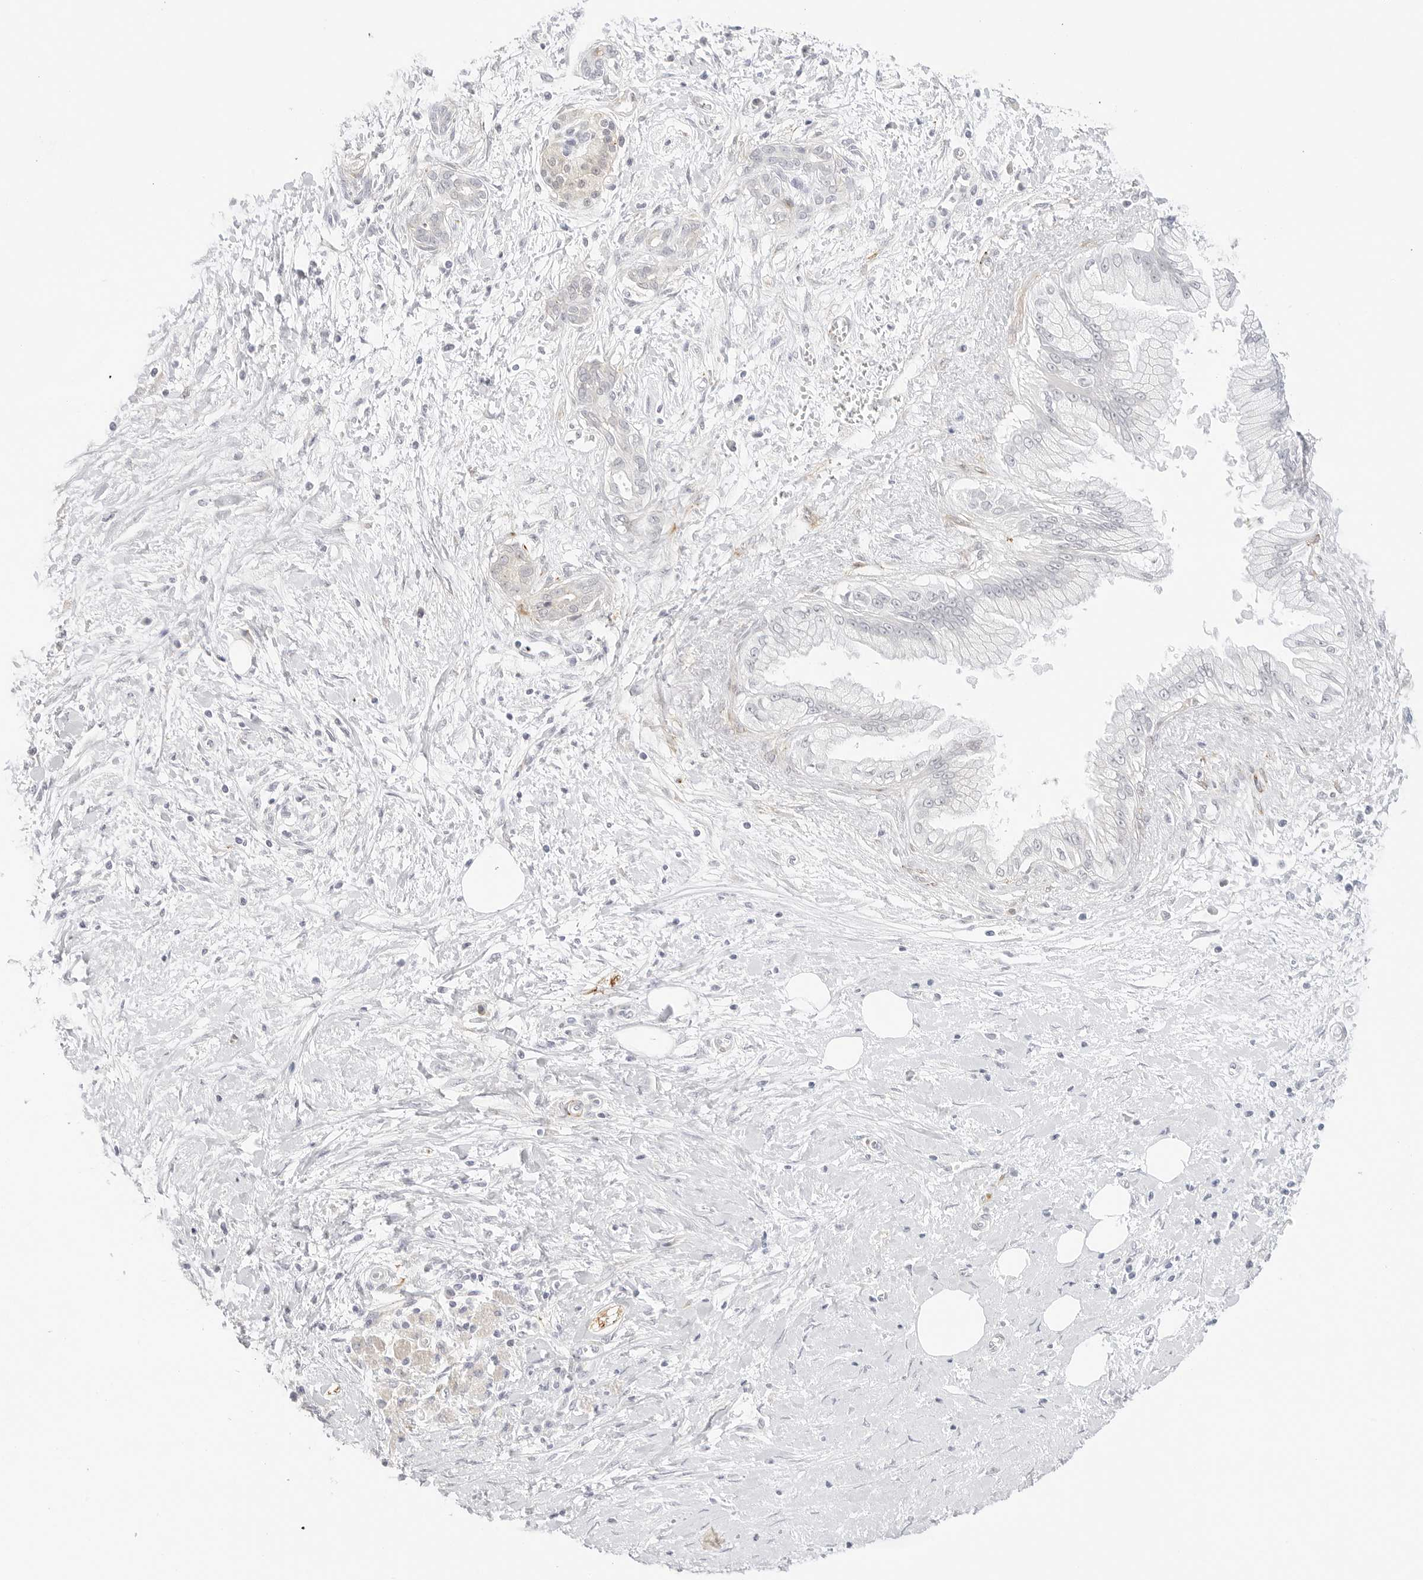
{"staining": {"intensity": "negative", "quantity": "none", "location": "none"}, "tissue": "pancreatic cancer", "cell_type": "Tumor cells", "image_type": "cancer", "snomed": [{"axis": "morphology", "description": "Adenocarcinoma, NOS"}, {"axis": "topography", "description": "Pancreas"}], "caption": "Immunohistochemistry (IHC) histopathology image of human adenocarcinoma (pancreatic) stained for a protein (brown), which shows no expression in tumor cells.", "gene": "PCDH19", "patient": {"sex": "male", "age": 58}}